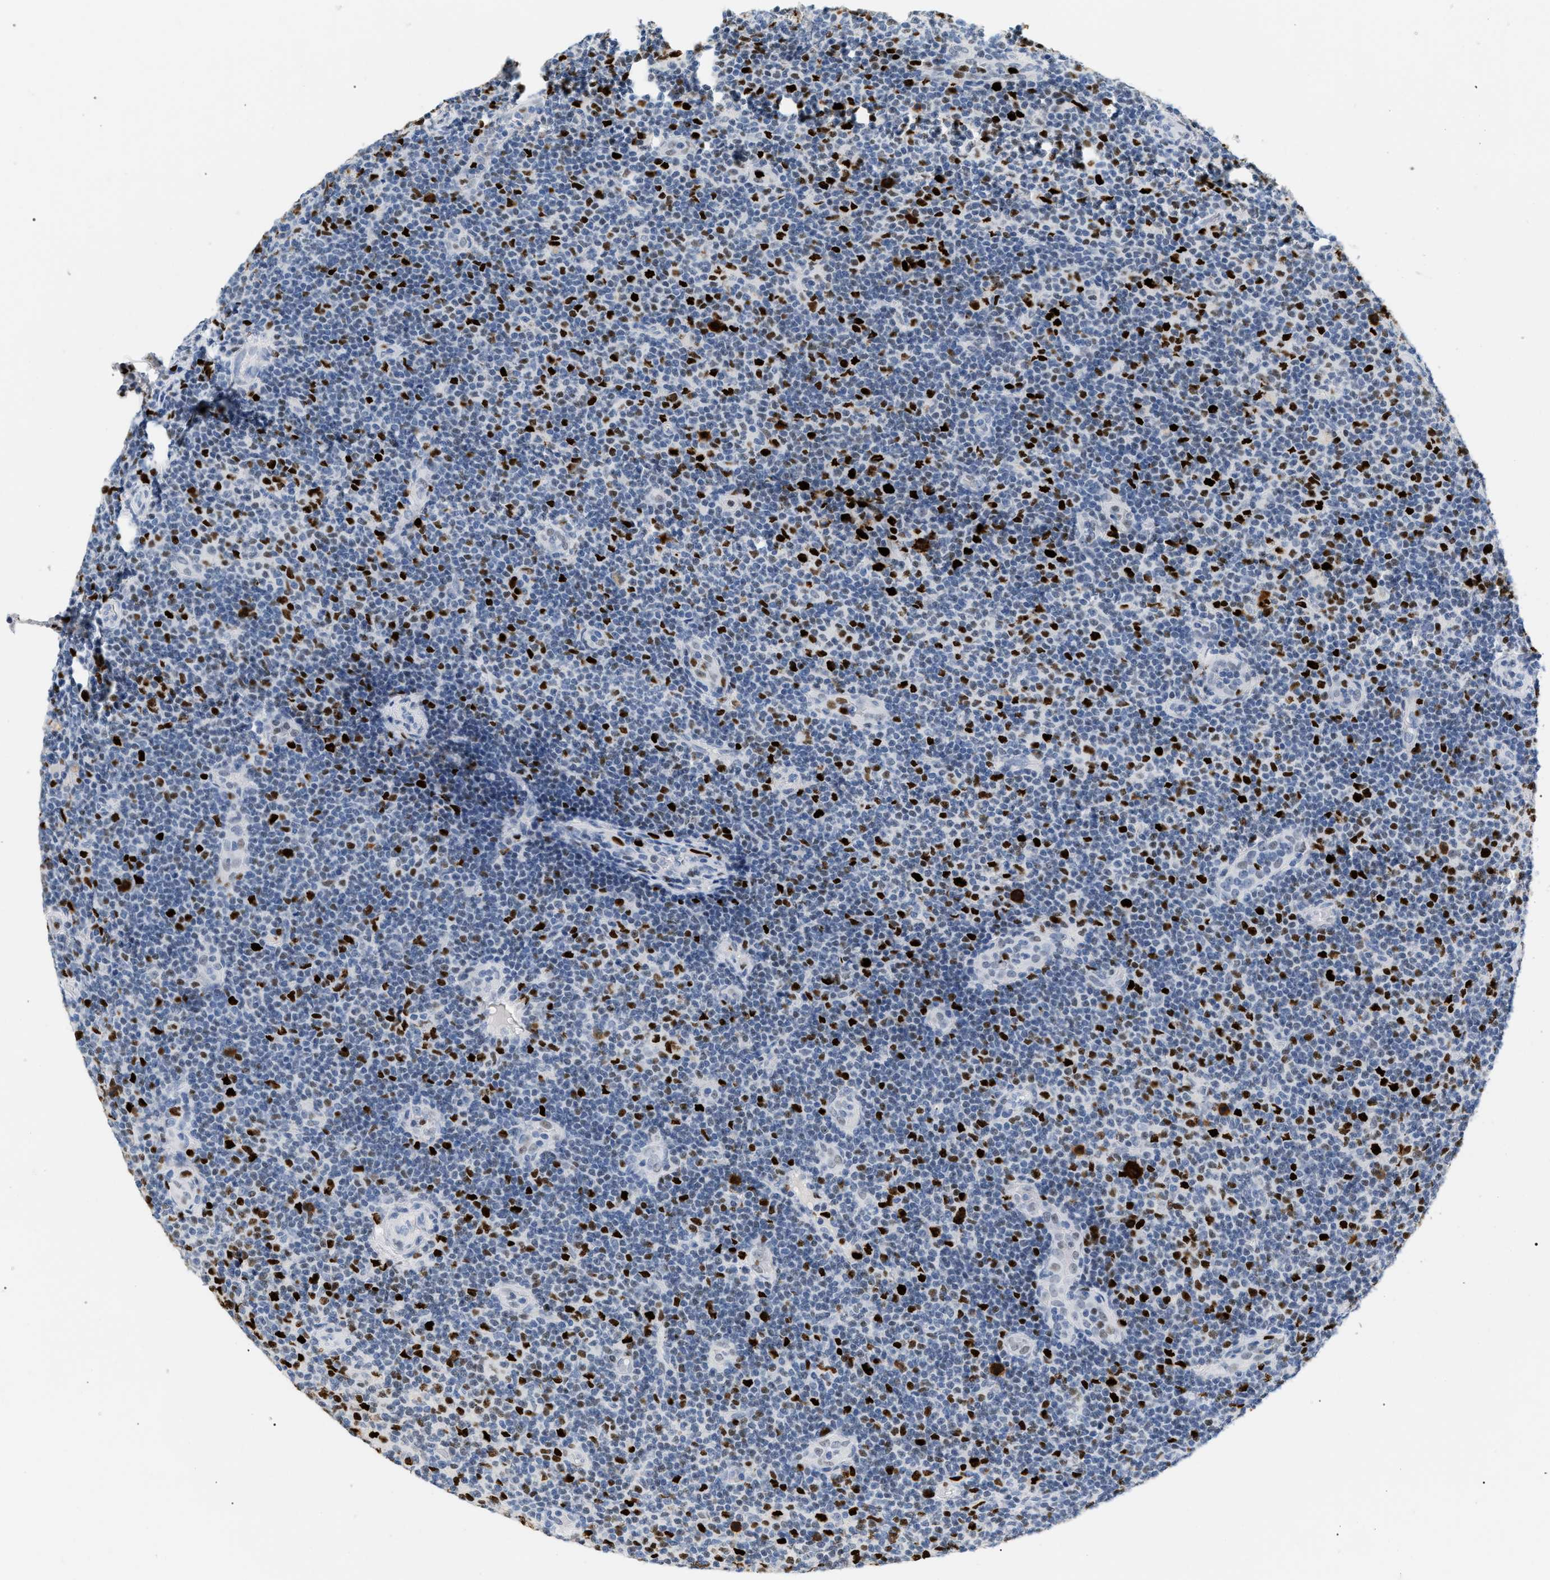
{"staining": {"intensity": "strong", "quantity": "<25%", "location": "nuclear"}, "tissue": "lymphoma", "cell_type": "Tumor cells", "image_type": "cancer", "snomed": [{"axis": "morphology", "description": "Malignant lymphoma, non-Hodgkin's type, Low grade"}, {"axis": "topography", "description": "Lymph node"}], "caption": "DAB (3,3'-diaminobenzidine) immunohistochemical staining of human malignant lymphoma, non-Hodgkin's type (low-grade) displays strong nuclear protein positivity in about <25% of tumor cells.", "gene": "MCM7", "patient": {"sex": "male", "age": 83}}